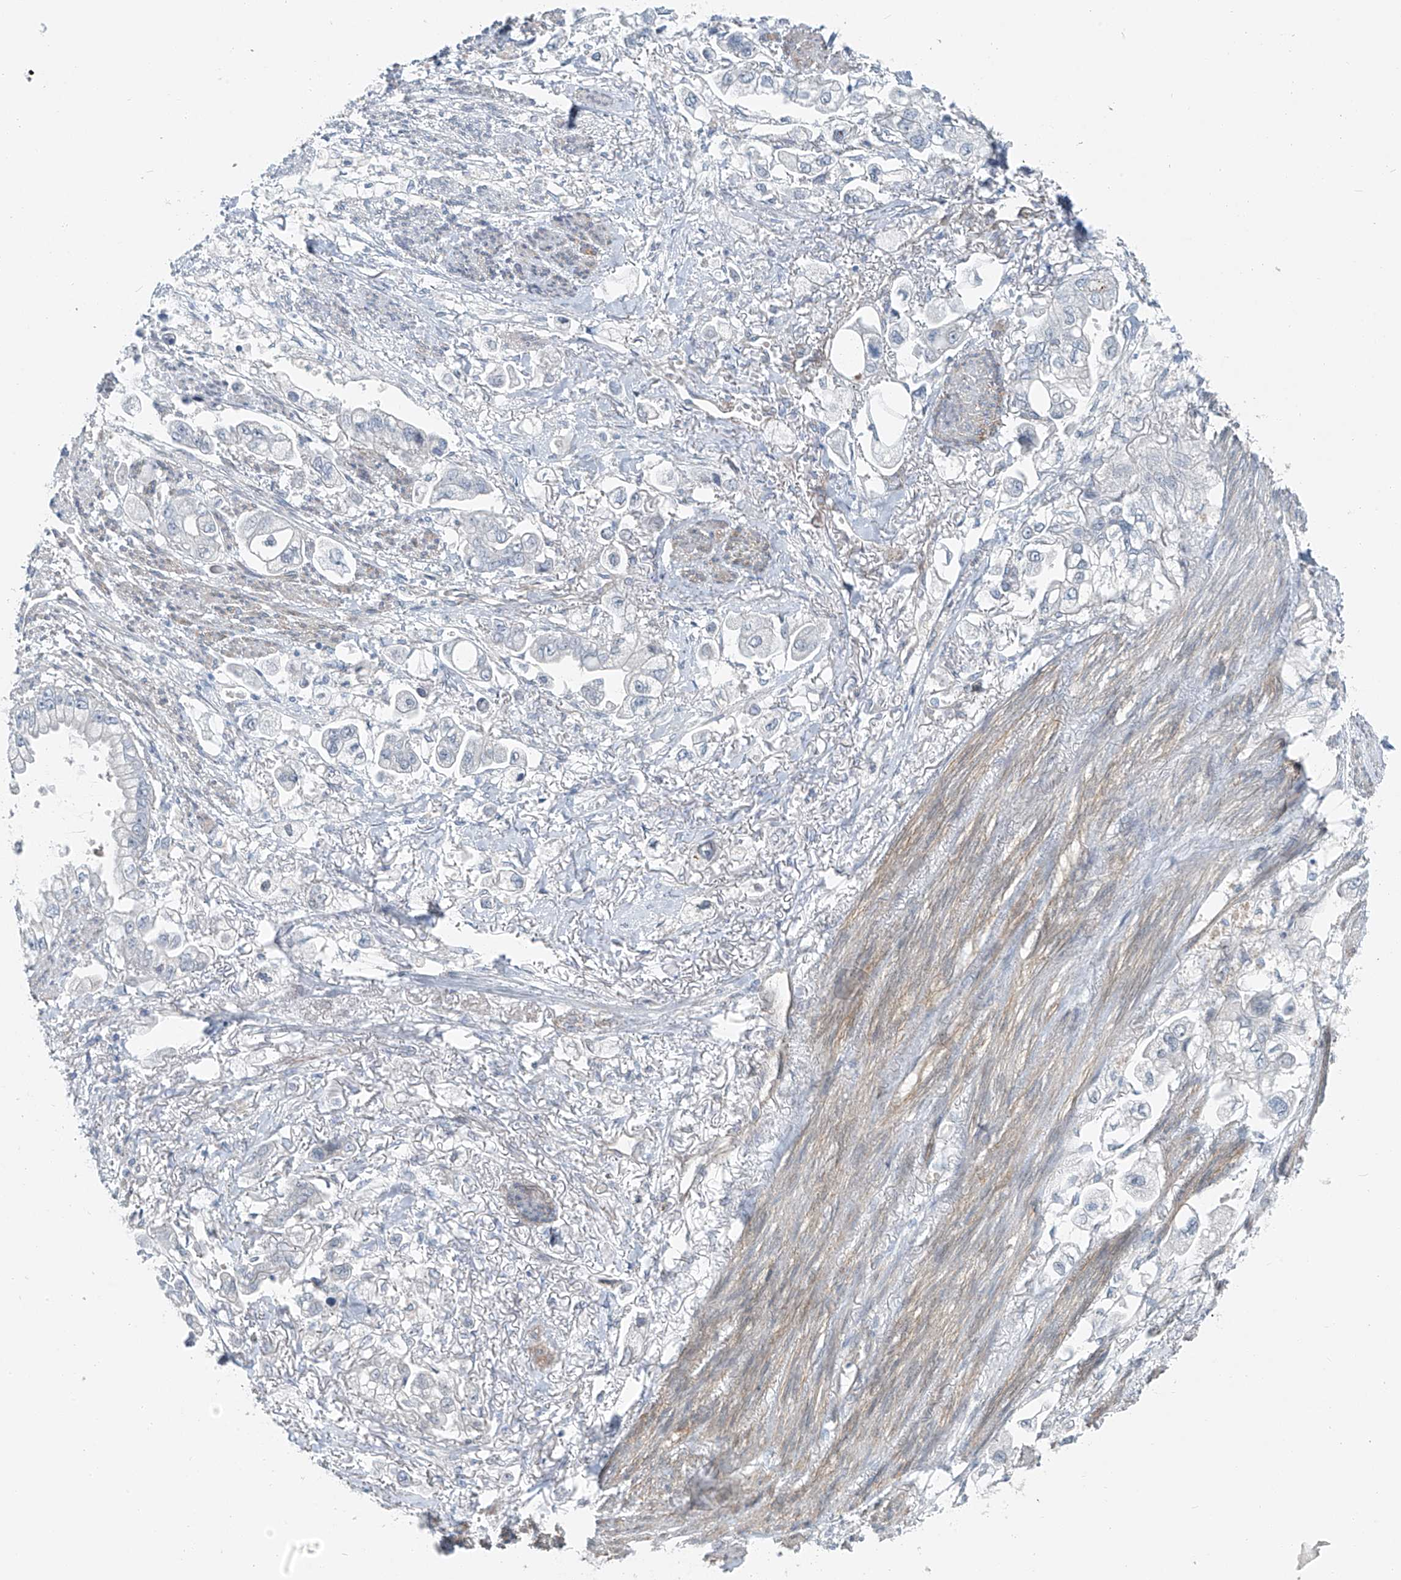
{"staining": {"intensity": "negative", "quantity": "none", "location": "none"}, "tissue": "stomach cancer", "cell_type": "Tumor cells", "image_type": "cancer", "snomed": [{"axis": "morphology", "description": "Adenocarcinoma, NOS"}, {"axis": "topography", "description": "Stomach"}], "caption": "Tumor cells show no significant protein expression in stomach cancer.", "gene": "TNS2", "patient": {"sex": "male", "age": 62}}